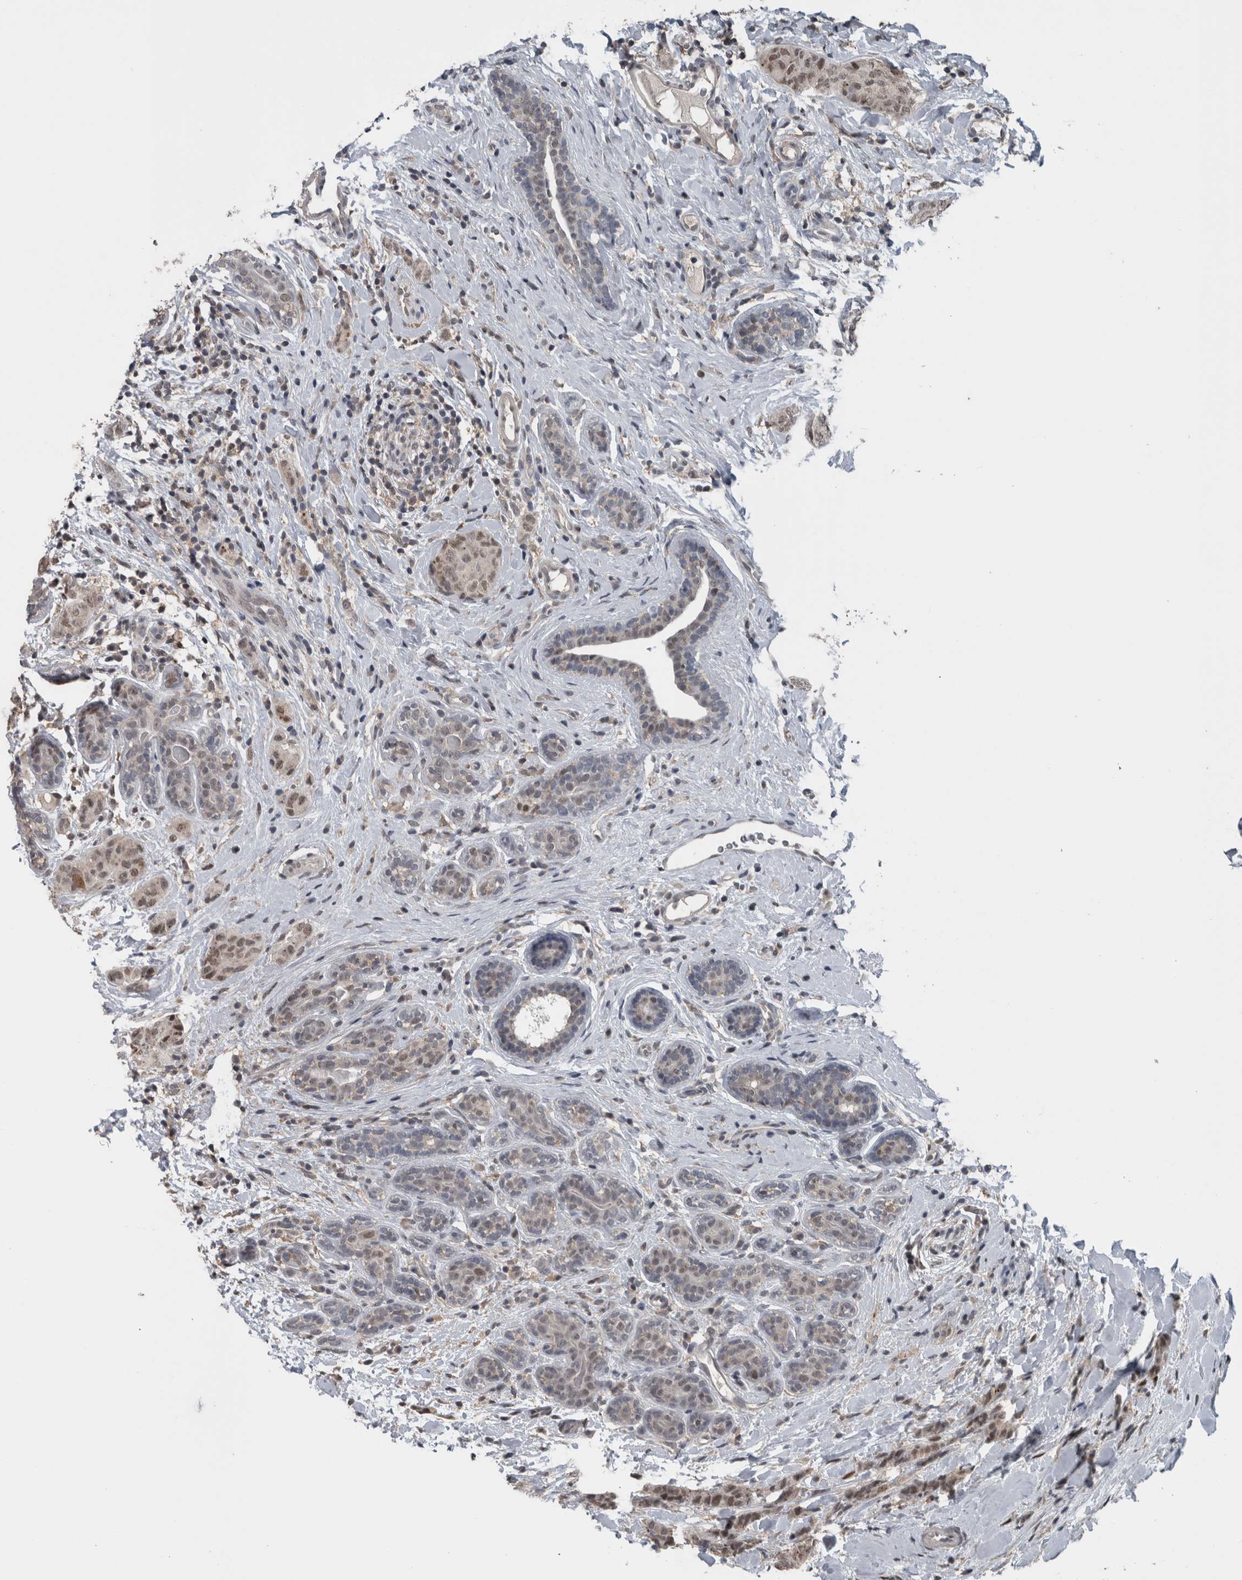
{"staining": {"intensity": "weak", "quantity": ">75%", "location": "nuclear"}, "tissue": "breast cancer", "cell_type": "Tumor cells", "image_type": "cancer", "snomed": [{"axis": "morphology", "description": "Normal tissue, NOS"}, {"axis": "morphology", "description": "Duct carcinoma"}, {"axis": "topography", "description": "Breast"}], "caption": "Human breast cancer (intraductal carcinoma) stained with a brown dye reveals weak nuclear positive staining in approximately >75% of tumor cells.", "gene": "ZBTB21", "patient": {"sex": "female", "age": 40}}